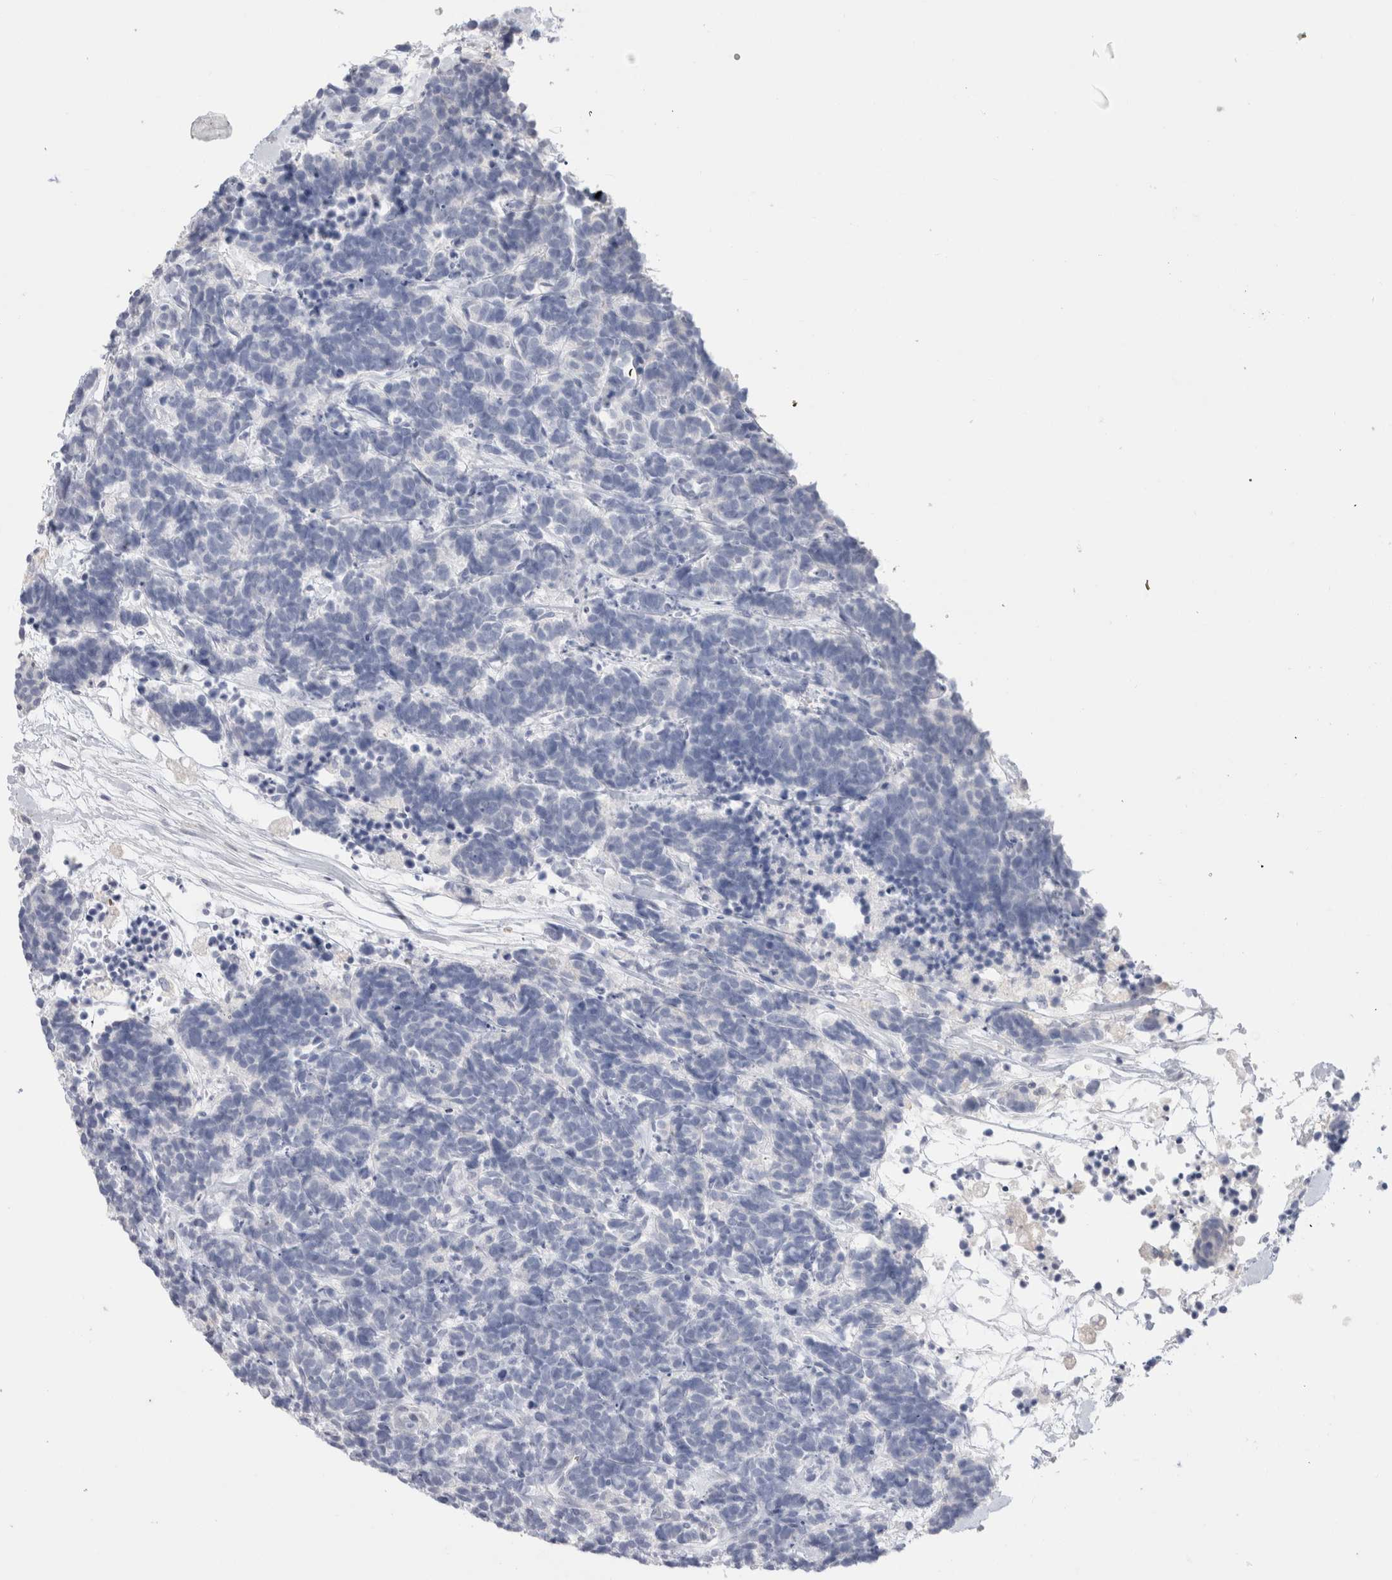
{"staining": {"intensity": "negative", "quantity": "none", "location": "none"}, "tissue": "carcinoid", "cell_type": "Tumor cells", "image_type": "cancer", "snomed": [{"axis": "morphology", "description": "Carcinoma, NOS"}, {"axis": "morphology", "description": "Carcinoid, malignant, NOS"}, {"axis": "topography", "description": "Urinary bladder"}], "caption": "Carcinoid was stained to show a protein in brown. There is no significant staining in tumor cells.", "gene": "CD38", "patient": {"sex": "male", "age": 57}}